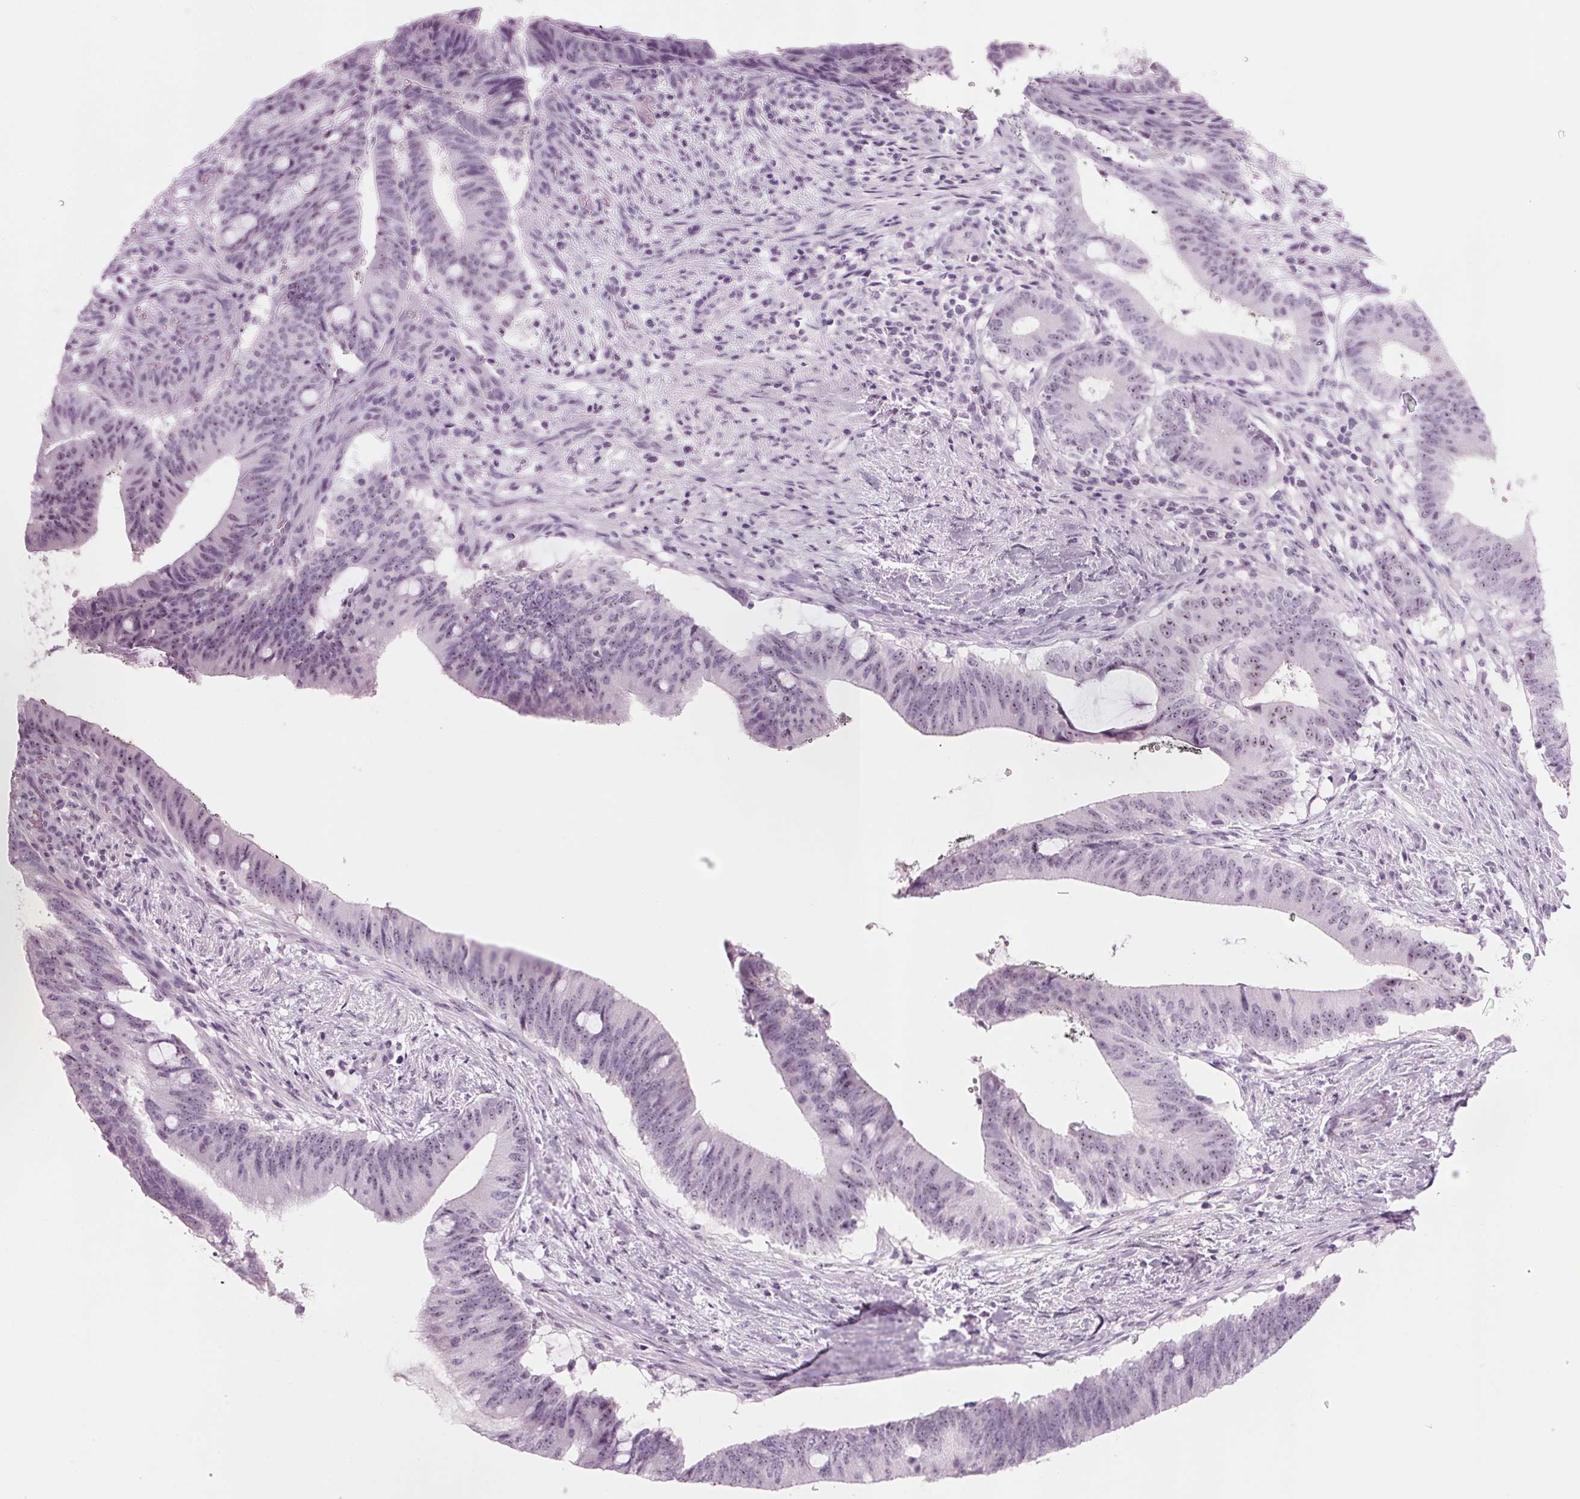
{"staining": {"intensity": "negative", "quantity": "none", "location": "none"}, "tissue": "colorectal cancer", "cell_type": "Tumor cells", "image_type": "cancer", "snomed": [{"axis": "morphology", "description": "Adenocarcinoma, NOS"}, {"axis": "topography", "description": "Colon"}], "caption": "Immunohistochemical staining of human colorectal adenocarcinoma exhibits no significant staining in tumor cells.", "gene": "DNTTIP2", "patient": {"sex": "female", "age": 43}}